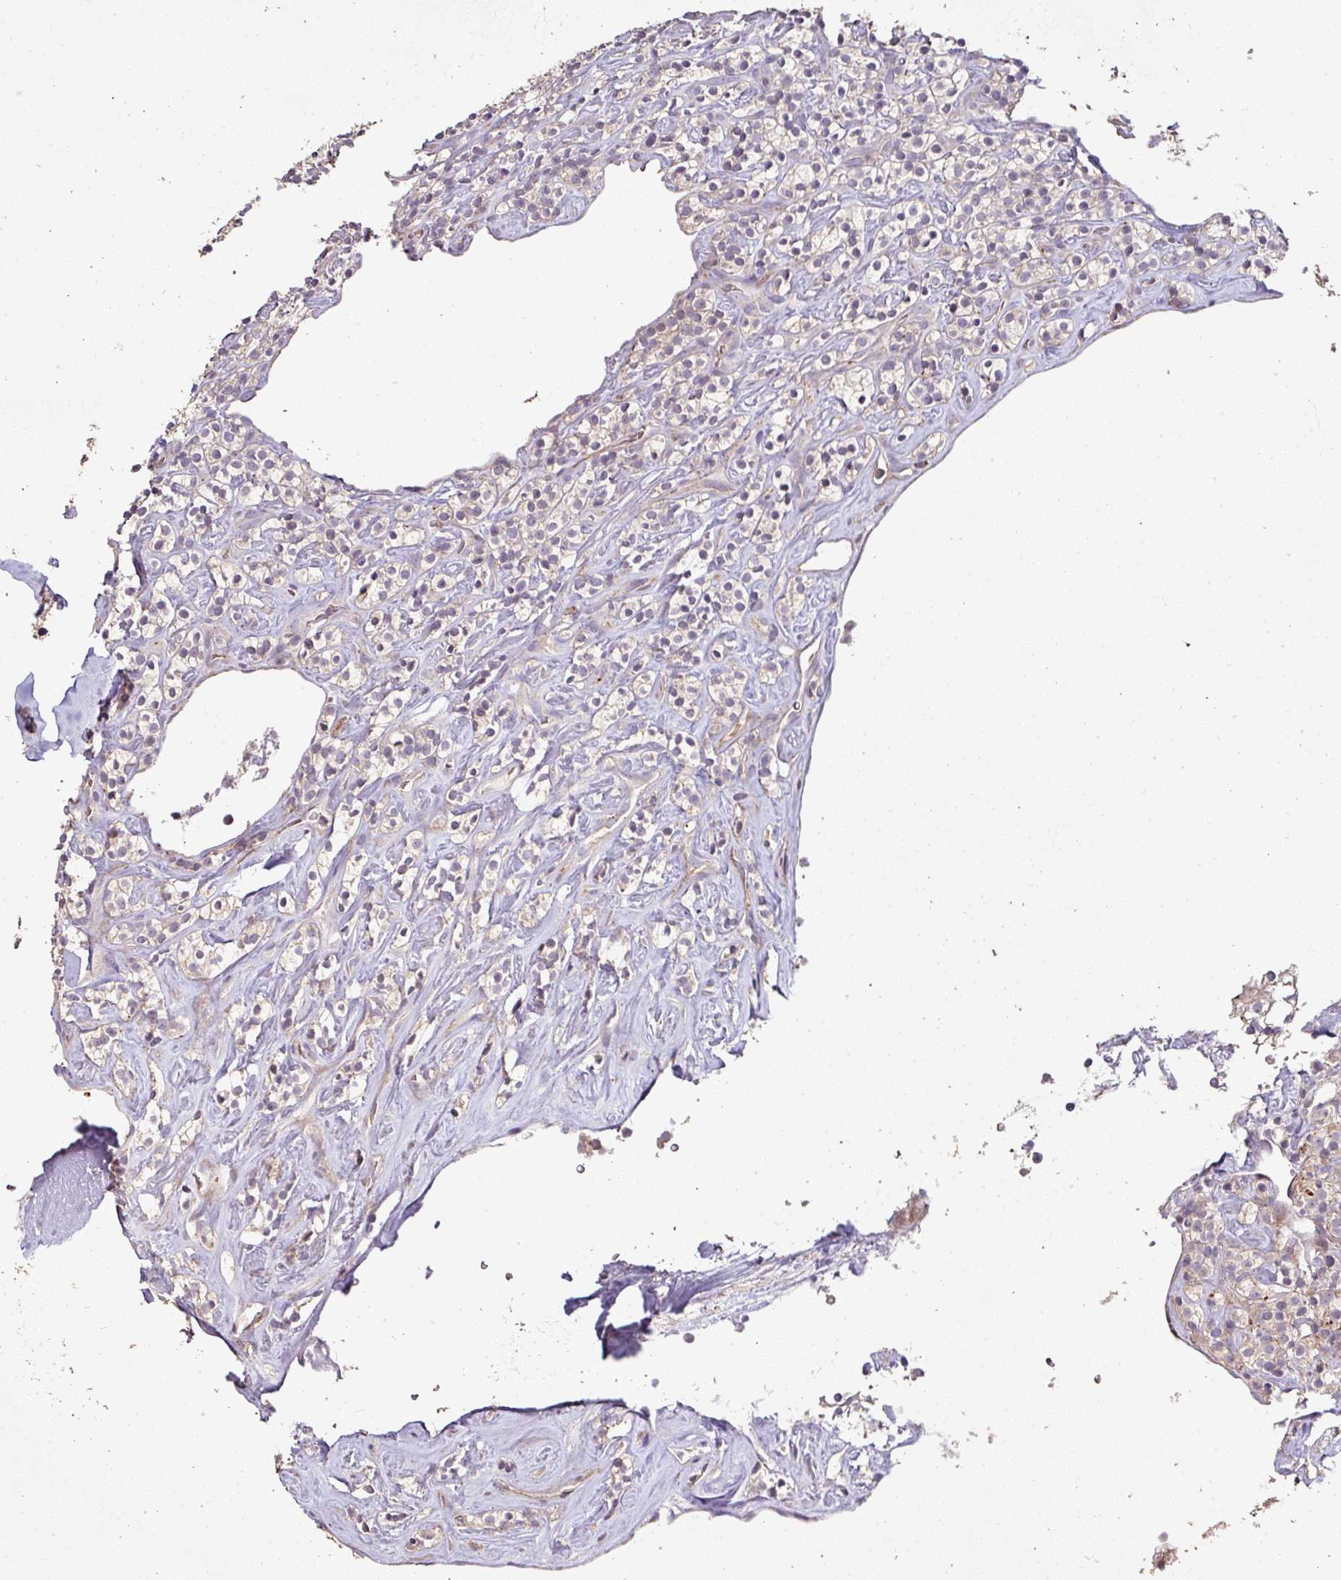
{"staining": {"intensity": "negative", "quantity": "none", "location": "none"}, "tissue": "renal cancer", "cell_type": "Tumor cells", "image_type": "cancer", "snomed": [{"axis": "morphology", "description": "Adenocarcinoma, NOS"}, {"axis": "topography", "description": "Kidney"}], "caption": "This is an IHC image of renal adenocarcinoma. There is no positivity in tumor cells.", "gene": "RPL23A", "patient": {"sex": "male", "age": 77}}